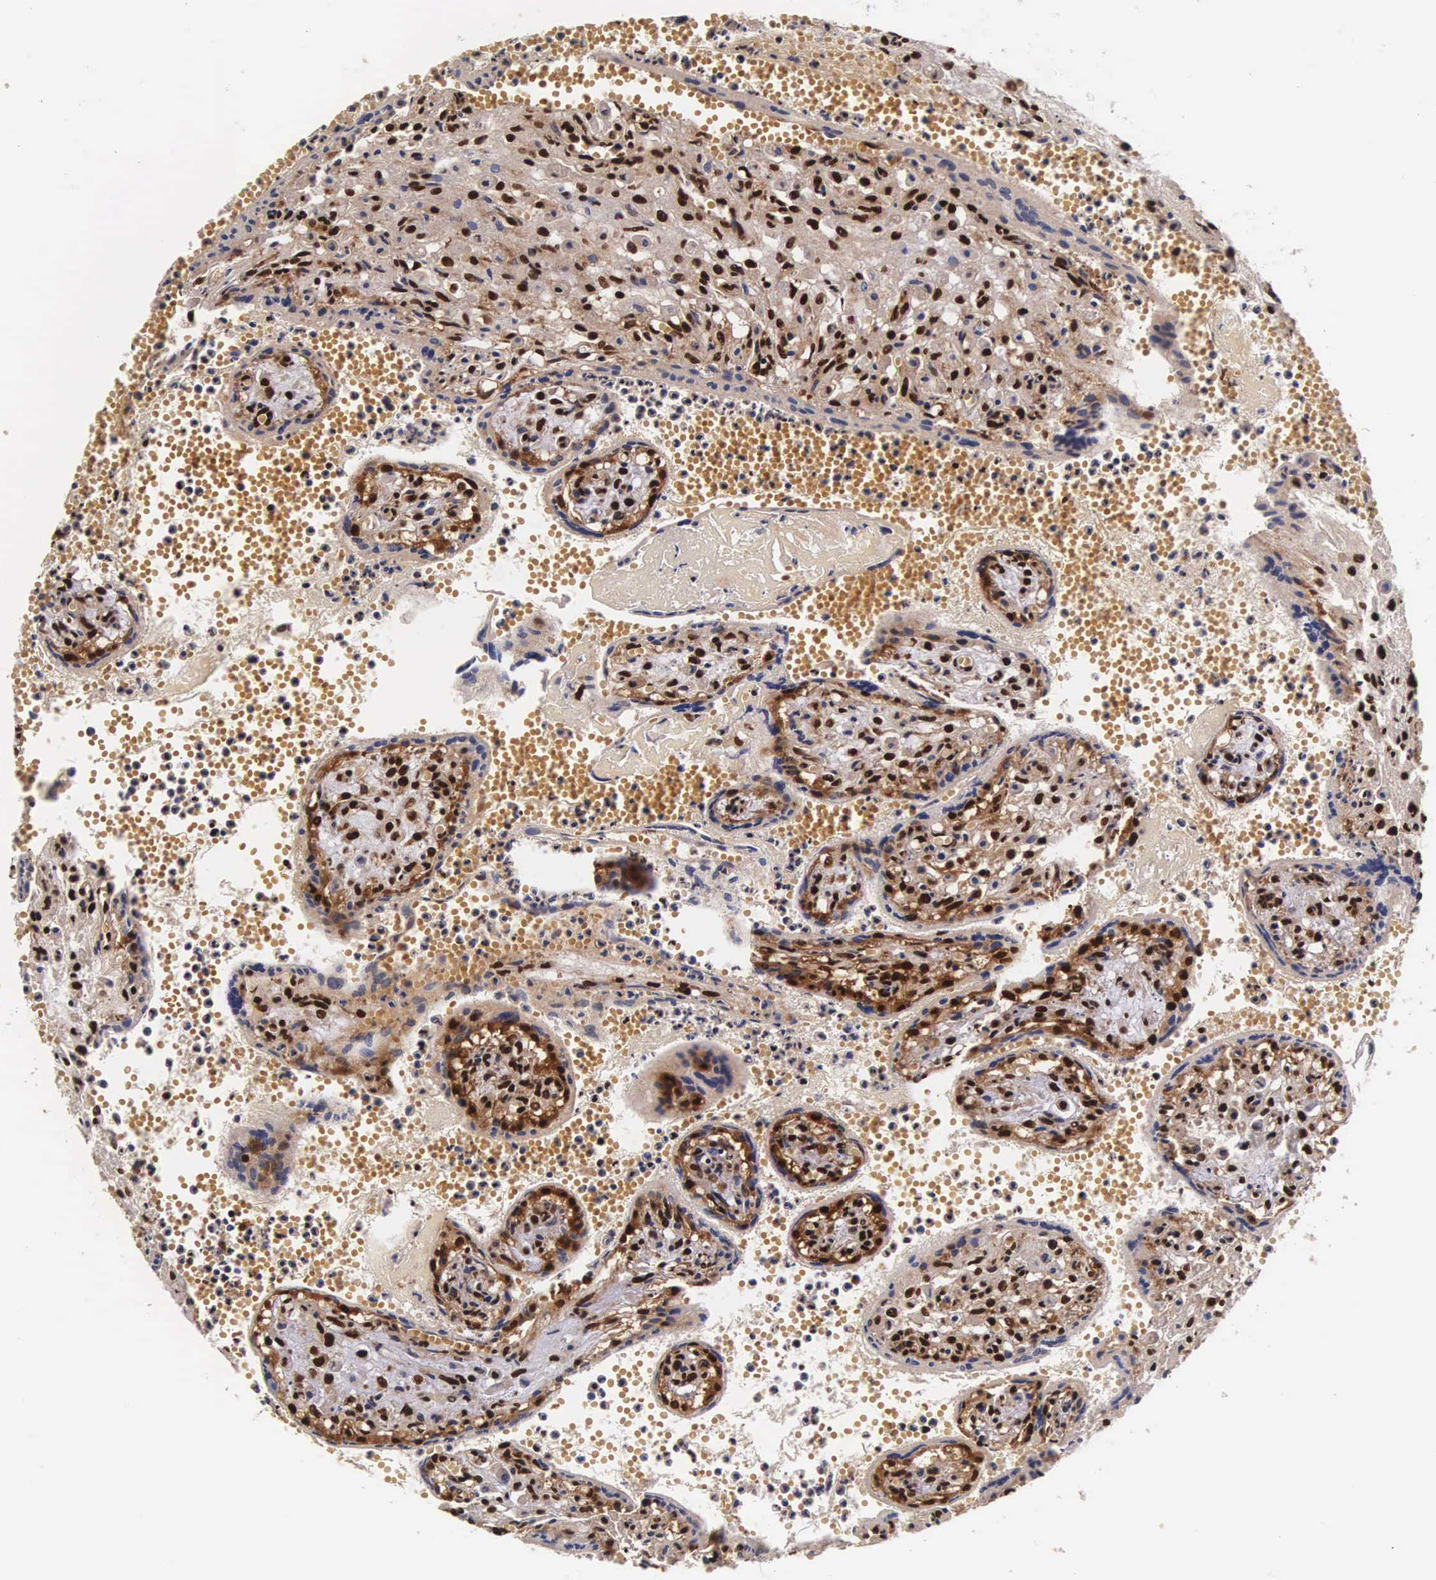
{"staining": {"intensity": "strong", "quantity": ">75%", "location": "nuclear"}, "tissue": "placenta", "cell_type": "Trophoblastic cells", "image_type": "normal", "snomed": [{"axis": "morphology", "description": "Normal tissue, NOS"}, {"axis": "topography", "description": "Placenta"}], "caption": "Immunohistochemical staining of benign placenta shows high levels of strong nuclear positivity in about >75% of trophoblastic cells.", "gene": "BCL2L2", "patient": {"sex": "female", "age": 40}}